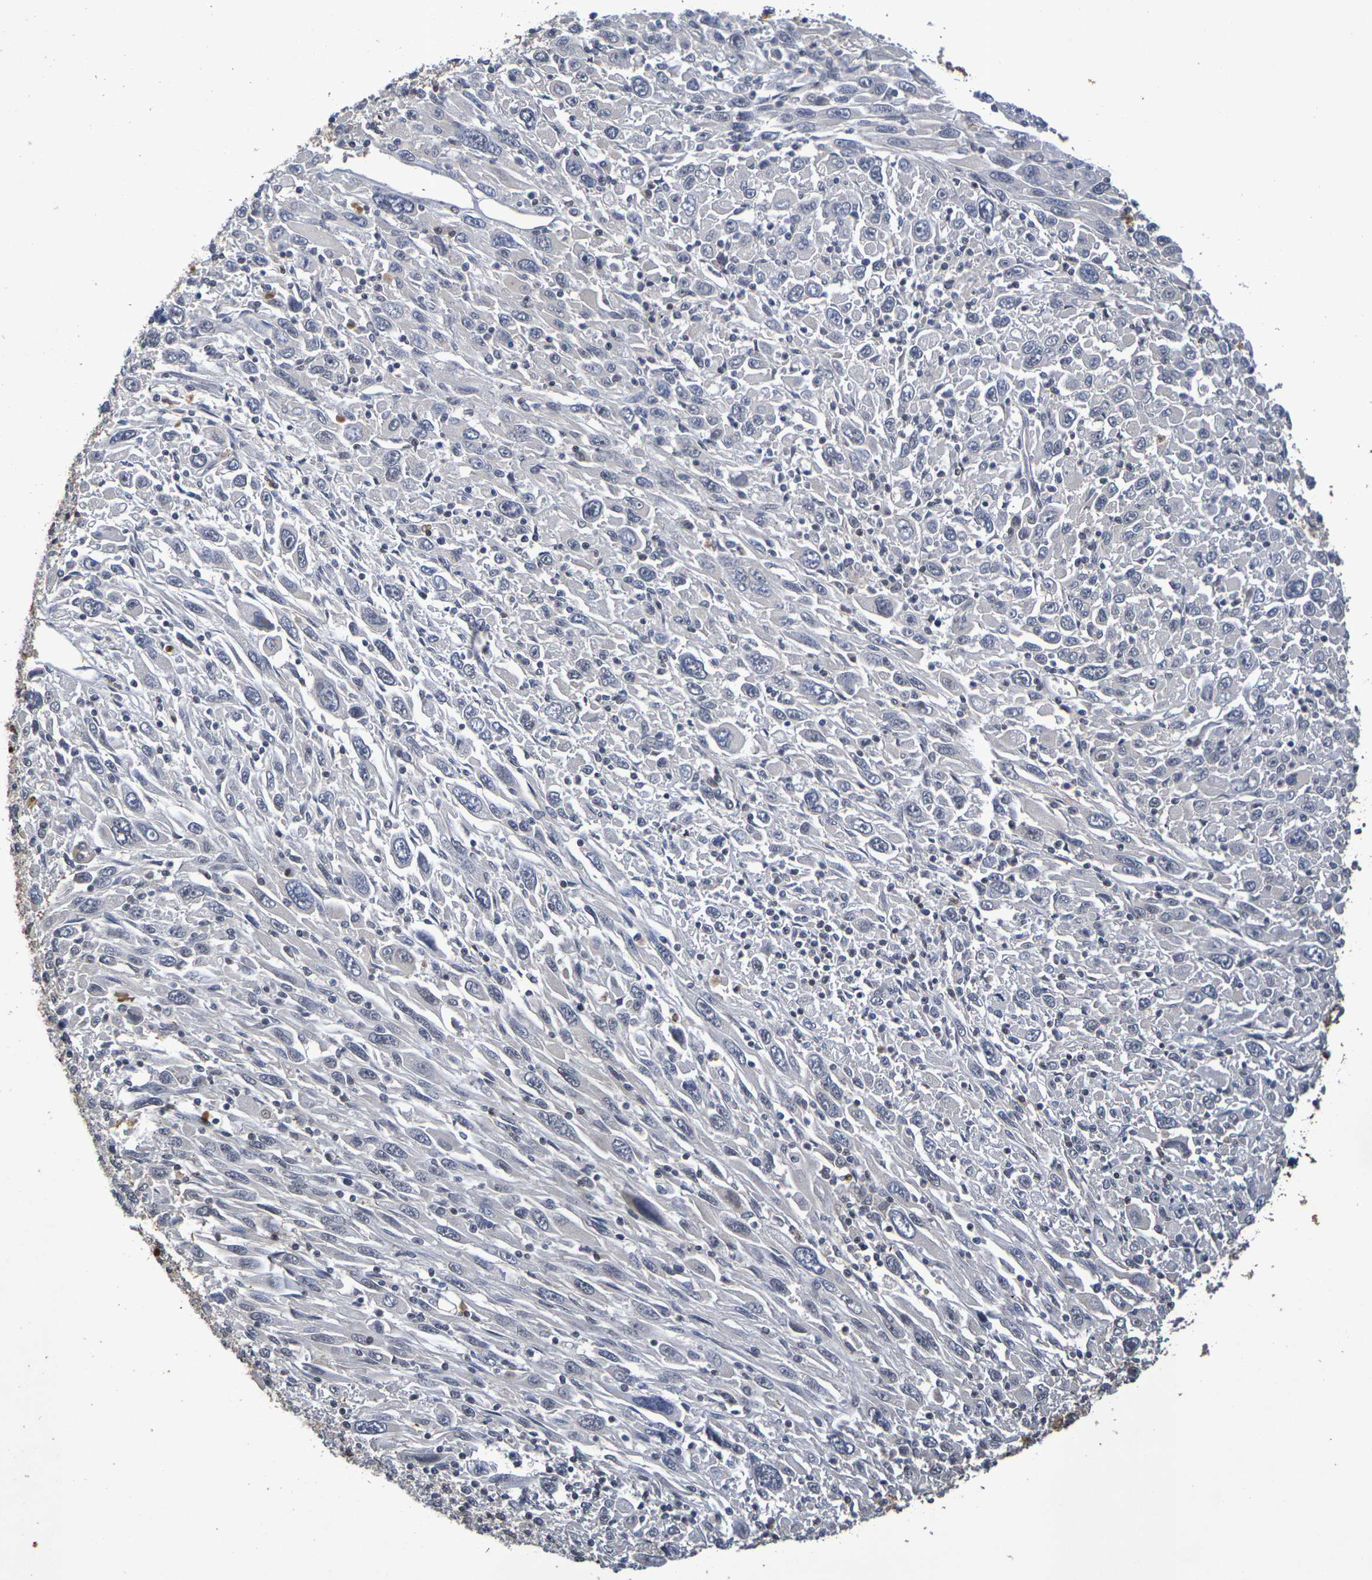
{"staining": {"intensity": "negative", "quantity": "none", "location": "none"}, "tissue": "melanoma", "cell_type": "Tumor cells", "image_type": "cancer", "snomed": [{"axis": "morphology", "description": "Malignant melanoma, Metastatic site"}, {"axis": "topography", "description": "Skin"}], "caption": "The micrograph shows no significant positivity in tumor cells of malignant melanoma (metastatic site).", "gene": "TERF2", "patient": {"sex": "female", "age": 56}}